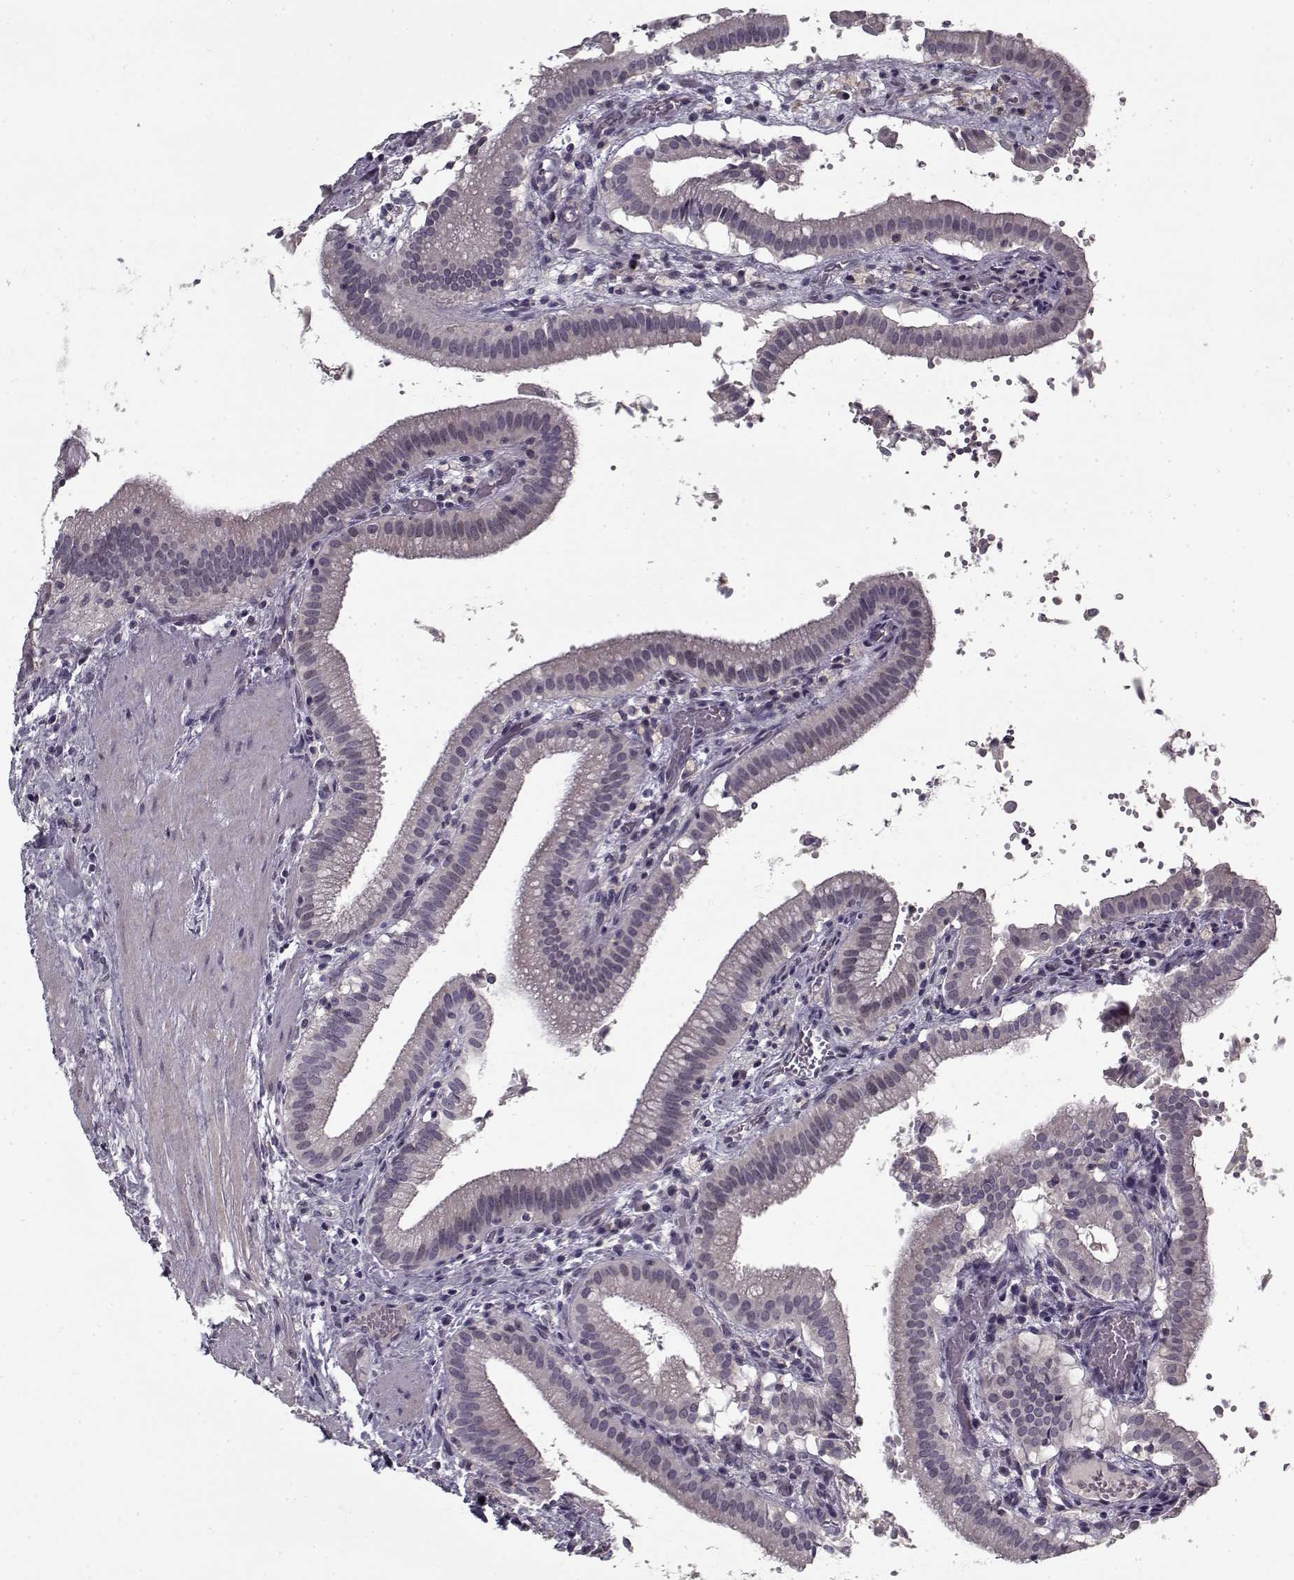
{"staining": {"intensity": "negative", "quantity": "none", "location": "none"}, "tissue": "gallbladder", "cell_type": "Glandular cells", "image_type": "normal", "snomed": [{"axis": "morphology", "description": "Normal tissue, NOS"}, {"axis": "topography", "description": "Gallbladder"}], "caption": "A high-resolution histopathology image shows IHC staining of unremarkable gallbladder, which displays no significant expression in glandular cells.", "gene": "LAMA2", "patient": {"sex": "male", "age": 42}}